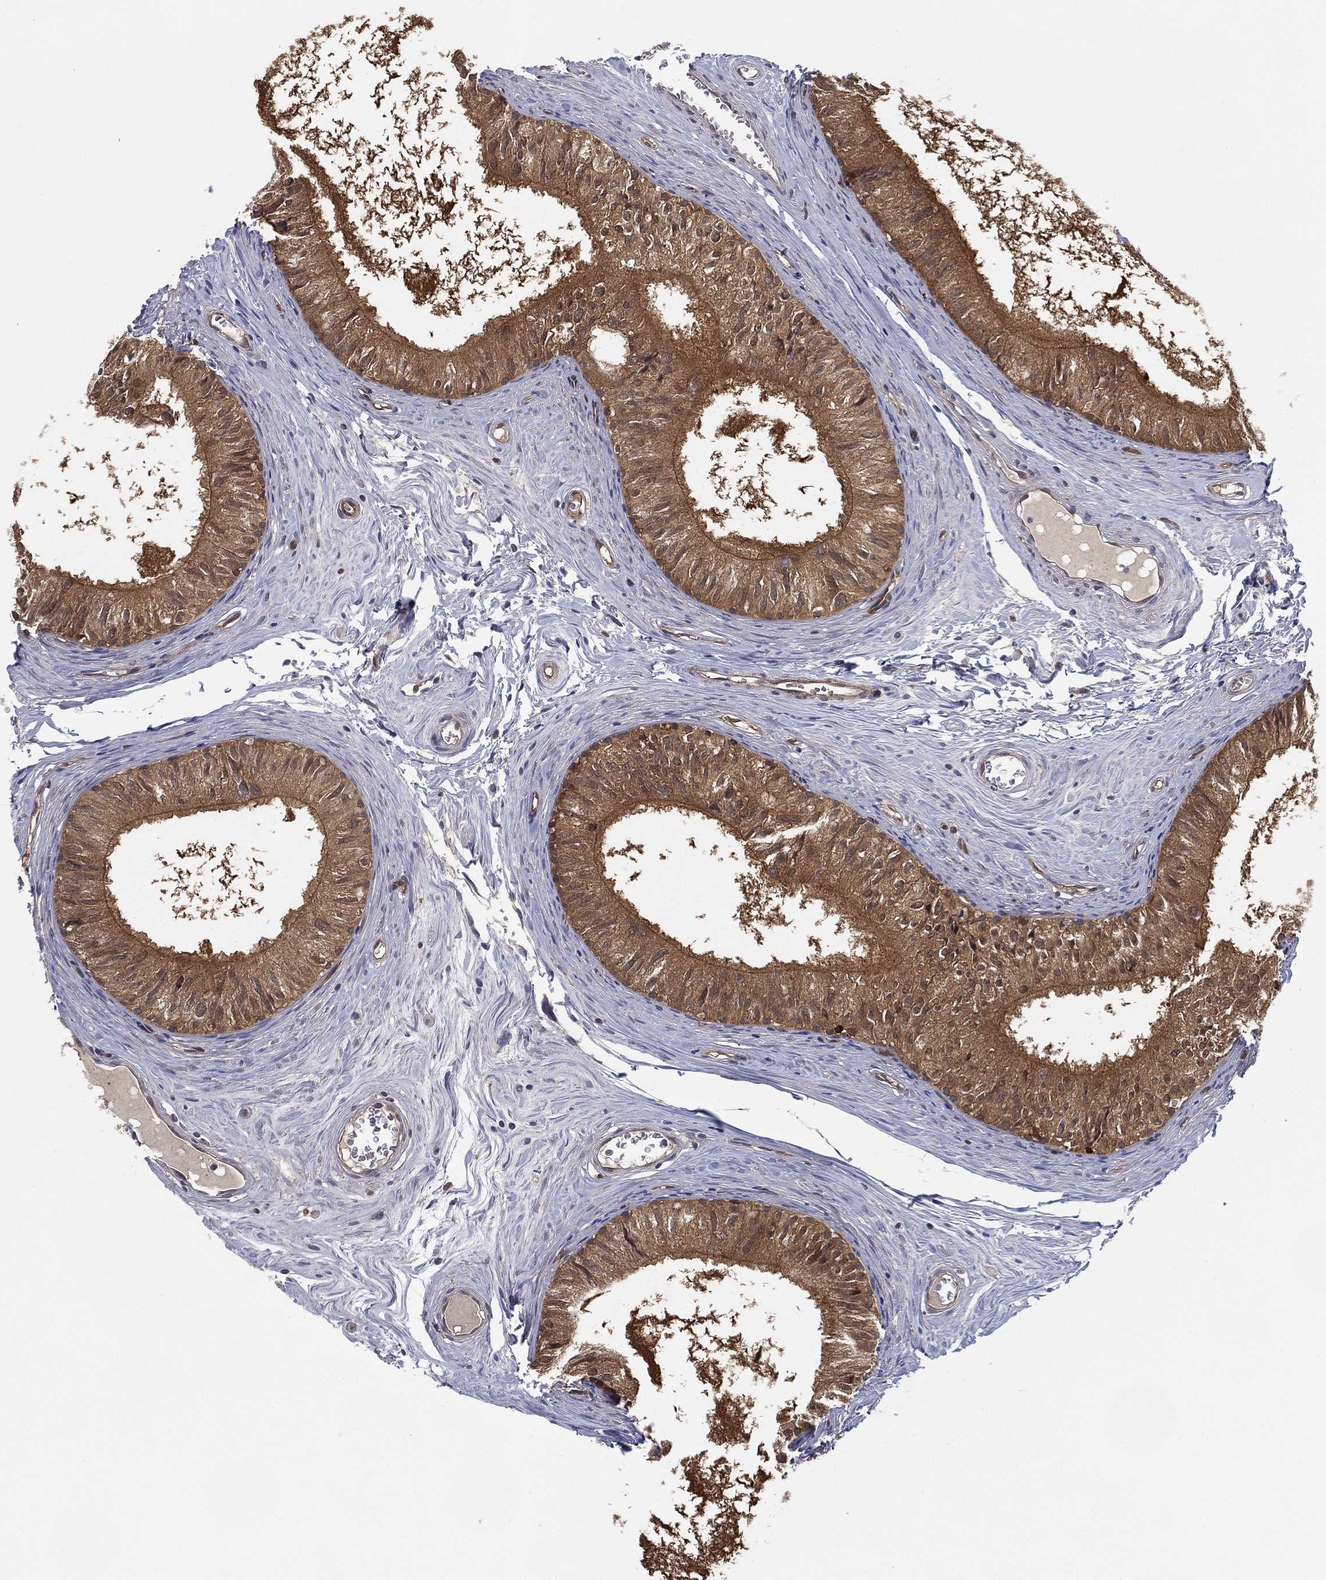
{"staining": {"intensity": "moderate", "quantity": ">75%", "location": "cytoplasmic/membranous"}, "tissue": "epididymis", "cell_type": "Glandular cells", "image_type": "normal", "snomed": [{"axis": "morphology", "description": "Normal tissue, NOS"}, {"axis": "topography", "description": "Epididymis"}], "caption": "Immunohistochemical staining of unremarkable human epididymis shows moderate cytoplasmic/membranous protein positivity in approximately >75% of glandular cells. The staining was performed using DAB, with brown indicating positive protein expression. Nuclei are stained blue with hematoxylin.", "gene": "PSMG4", "patient": {"sex": "male", "age": 52}}